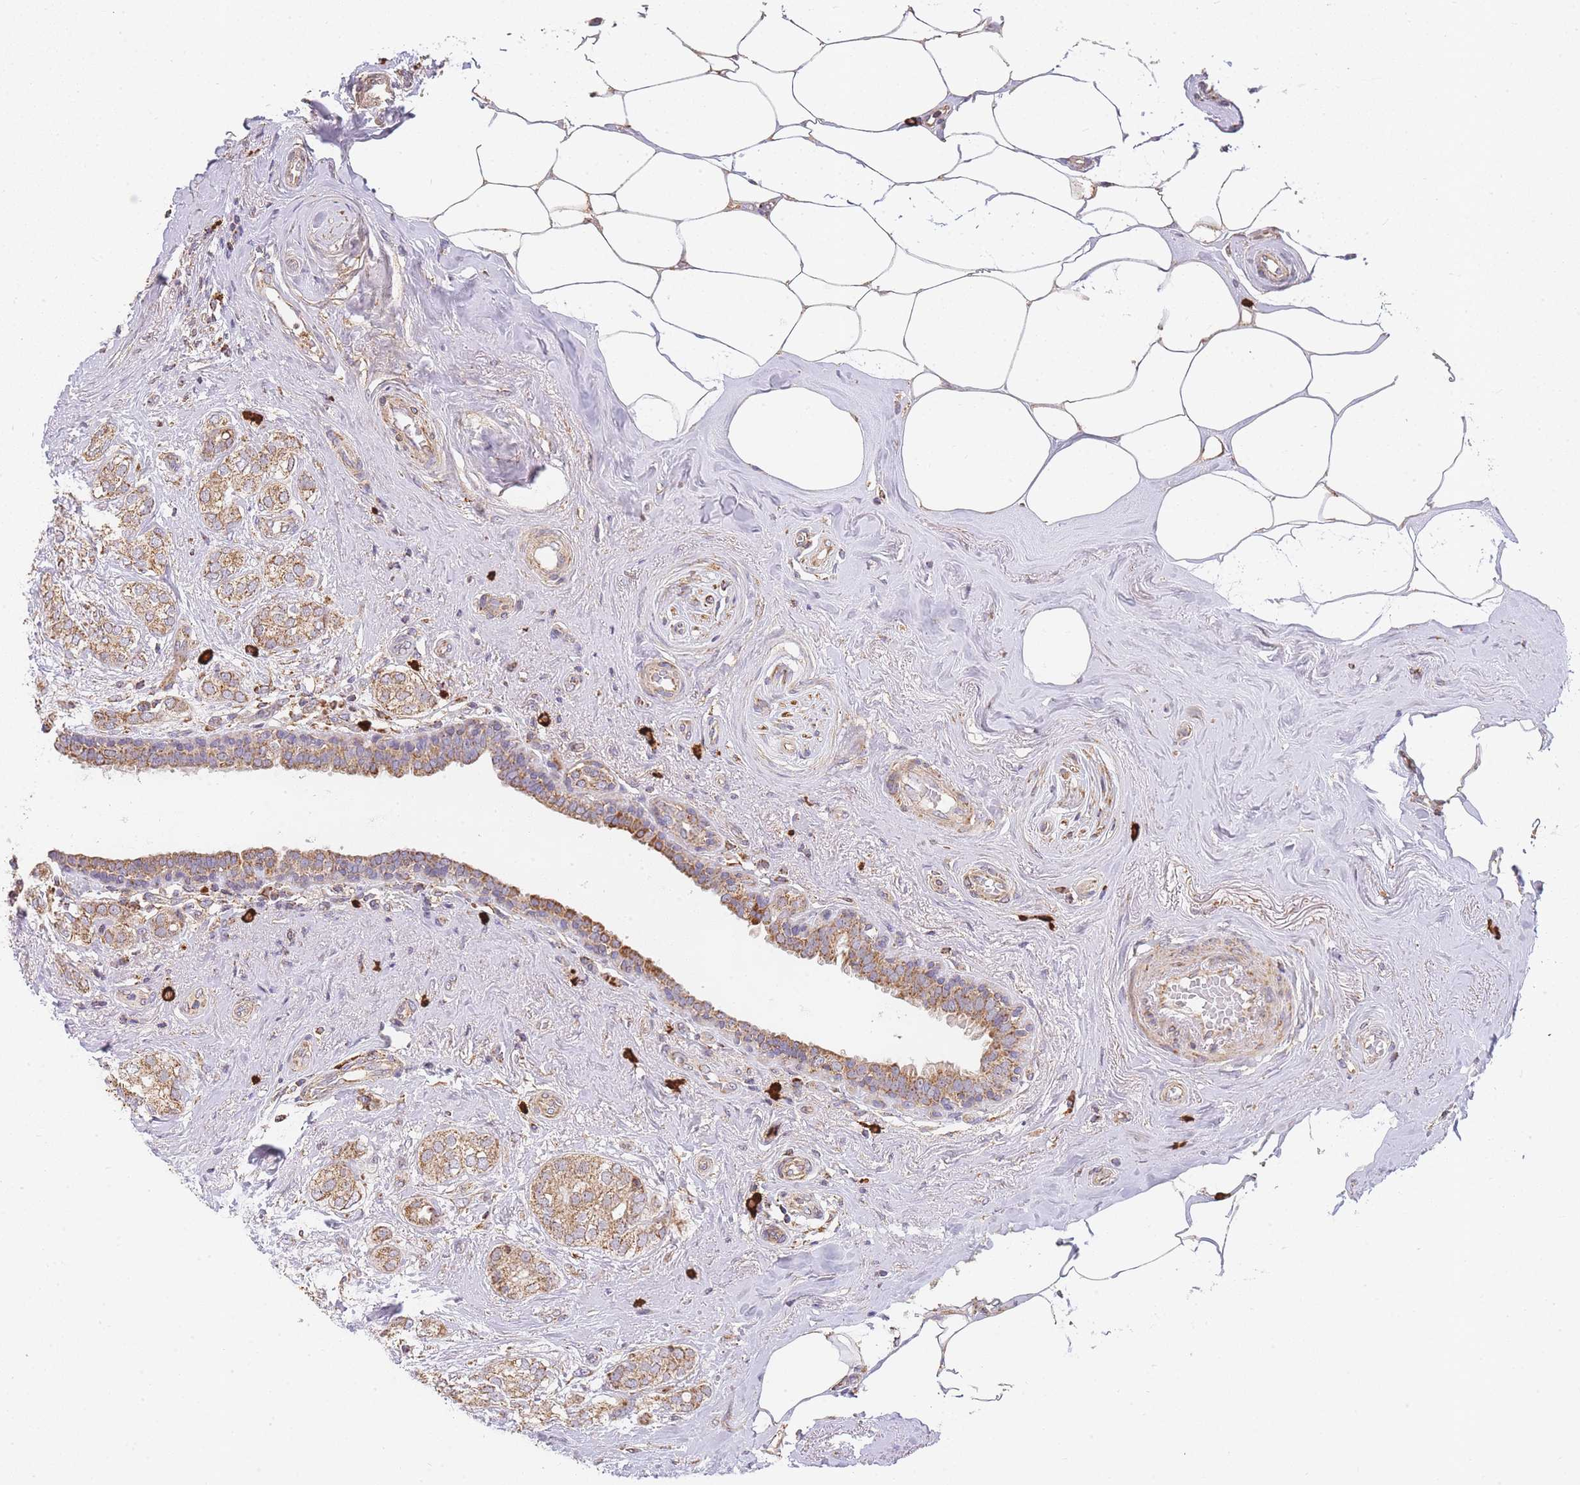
{"staining": {"intensity": "moderate", "quantity": ">75%", "location": "cytoplasmic/membranous"}, "tissue": "breast cancer", "cell_type": "Tumor cells", "image_type": "cancer", "snomed": [{"axis": "morphology", "description": "Duct carcinoma"}, {"axis": "topography", "description": "Breast"}], "caption": "Brown immunohistochemical staining in breast cancer (infiltrating ductal carcinoma) exhibits moderate cytoplasmic/membranous positivity in approximately >75% of tumor cells. (brown staining indicates protein expression, while blue staining denotes nuclei).", "gene": "ADCY9", "patient": {"sex": "female", "age": 73}}